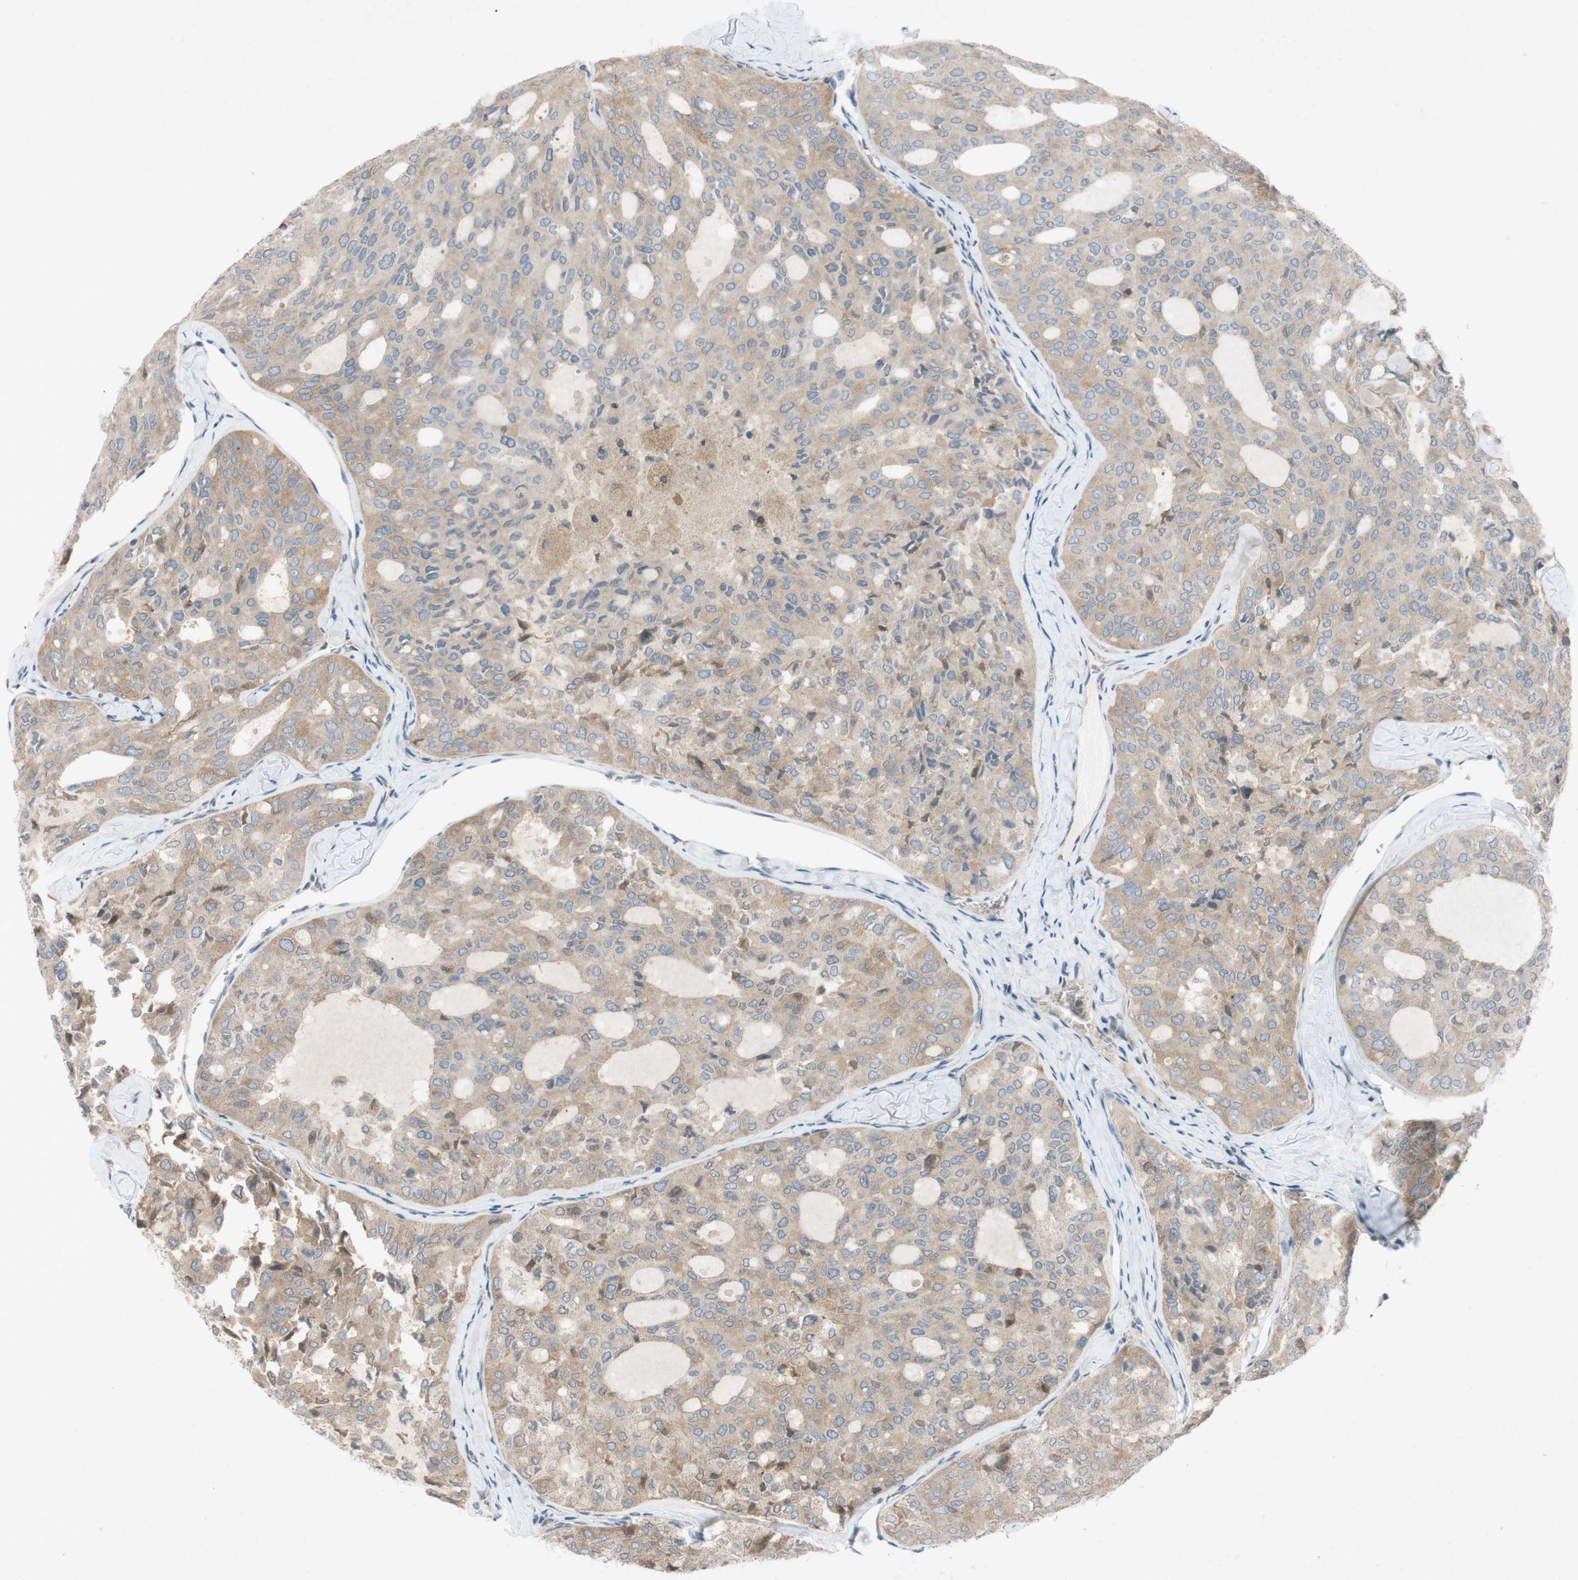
{"staining": {"intensity": "moderate", "quantity": ">75%", "location": "cytoplasmic/membranous"}, "tissue": "thyroid cancer", "cell_type": "Tumor cells", "image_type": "cancer", "snomed": [{"axis": "morphology", "description": "Follicular adenoma carcinoma, NOS"}, {"axis": "topography", "description": "Thyroid gland"}], "caption": "Thyroid cancer (follicular adenoma carcinoma) was stained to show a protein in brown. There is medium levels of moderate cytoplasmic/membranous expression in approximately >75% of tumor cells.", "gene": "ADD2", "patient": {"sex": "male", "age": 75}}